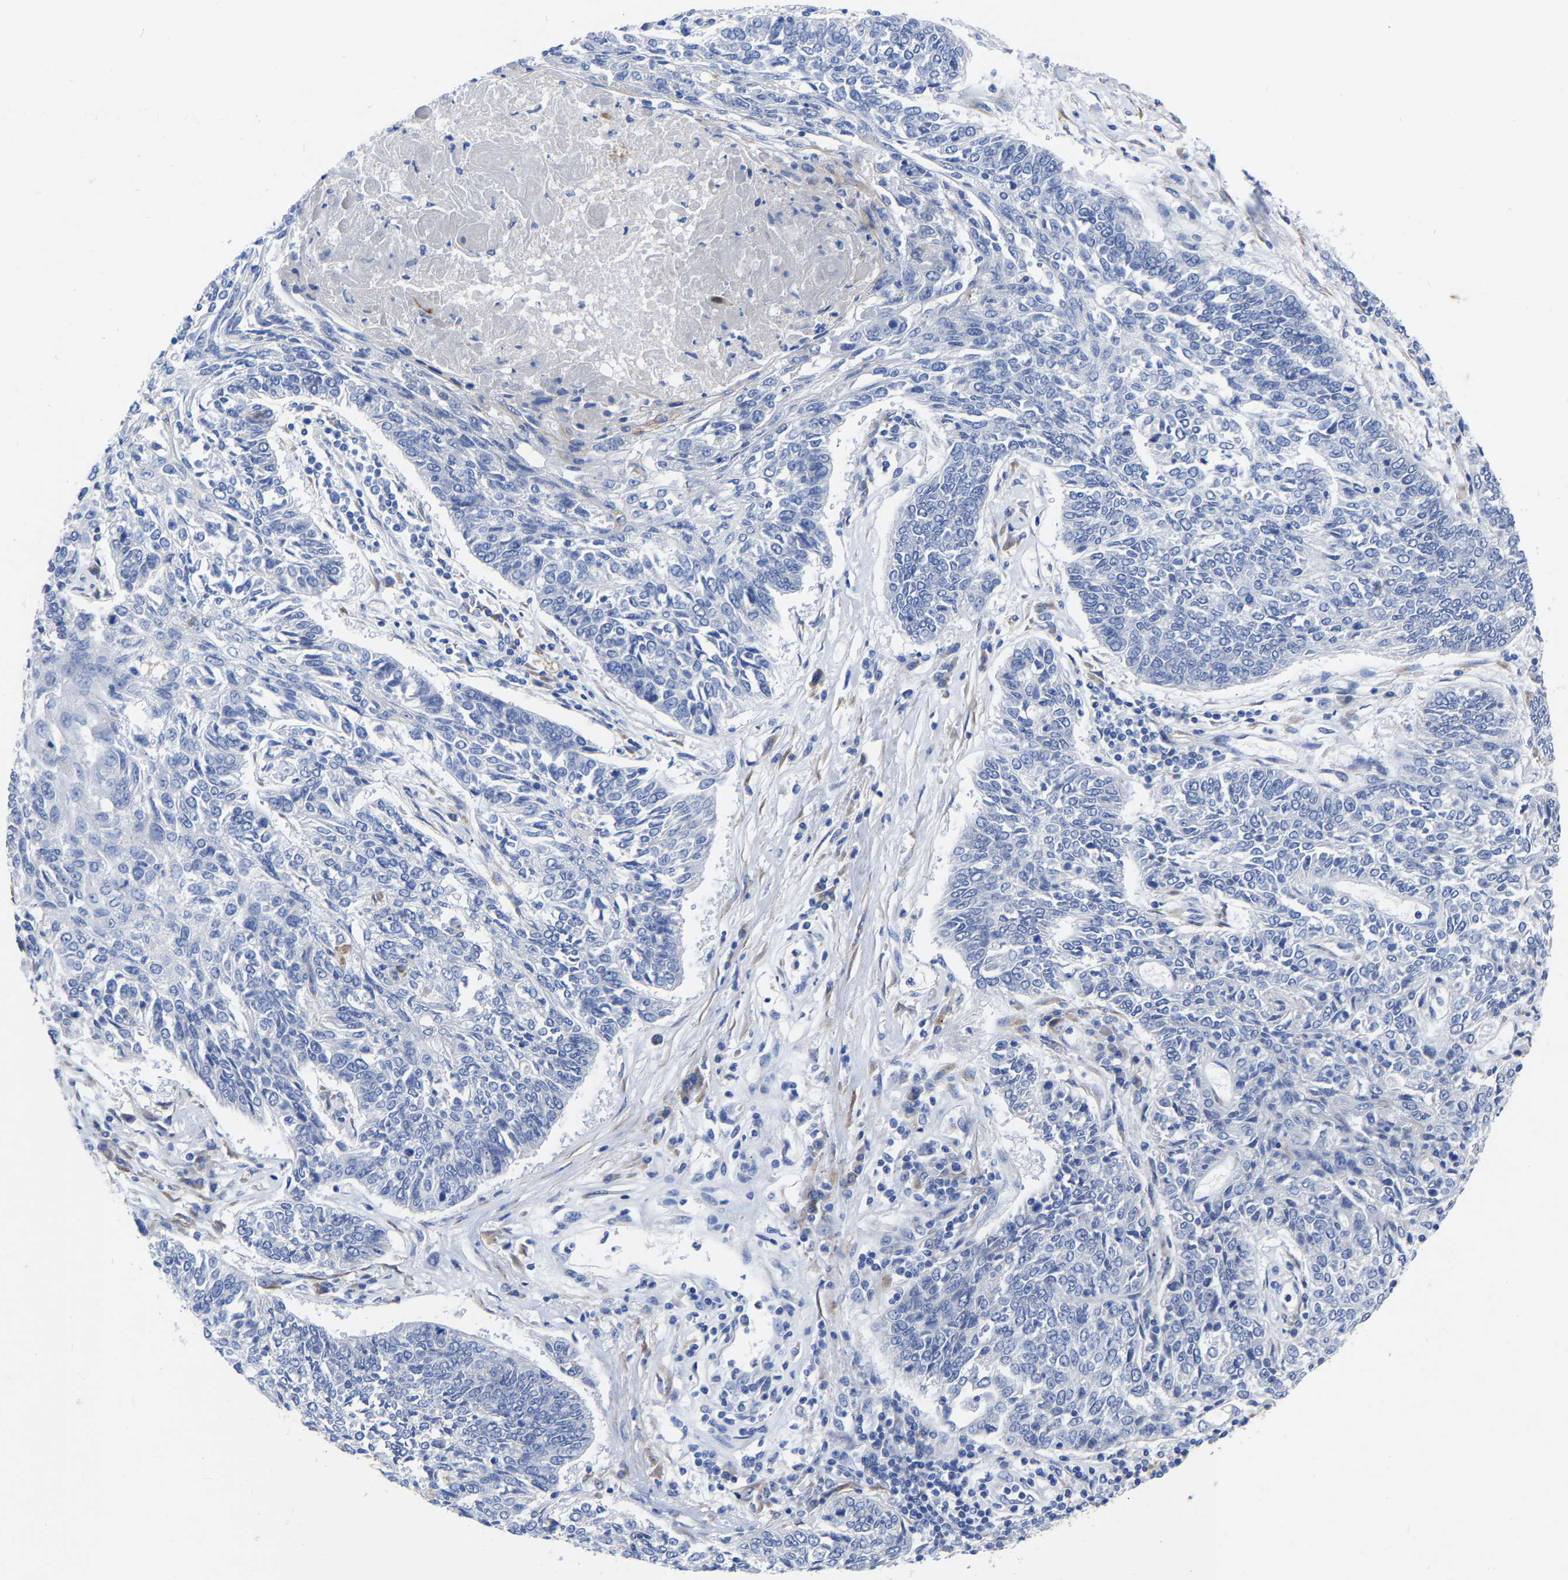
{"staining": {"intensity": "negative", "quantity": "none", "location": "none"}, "tissue": "lung cancer", "cell_type": "Tumor cells", "image_type": "cancer", "snomed": [{"axis": "morphology", "description": "Normal tissue, NOS"}, {"axis": "morphology", "description": "Squamous cell carcinoma, NOS"}, {"axis": "topography", "description": "Cartilage tissue"}, {"axis": "topography", "description": "Bronchus"}, {"axis": "topography", "description": "Lung"}], "caption": "An image of lung squamous cell carcinoma stained for a protein exhibits no brown staining in tumor cells.", "gene": "GDF3", "patient": {"sex": "female", "age": 49}}